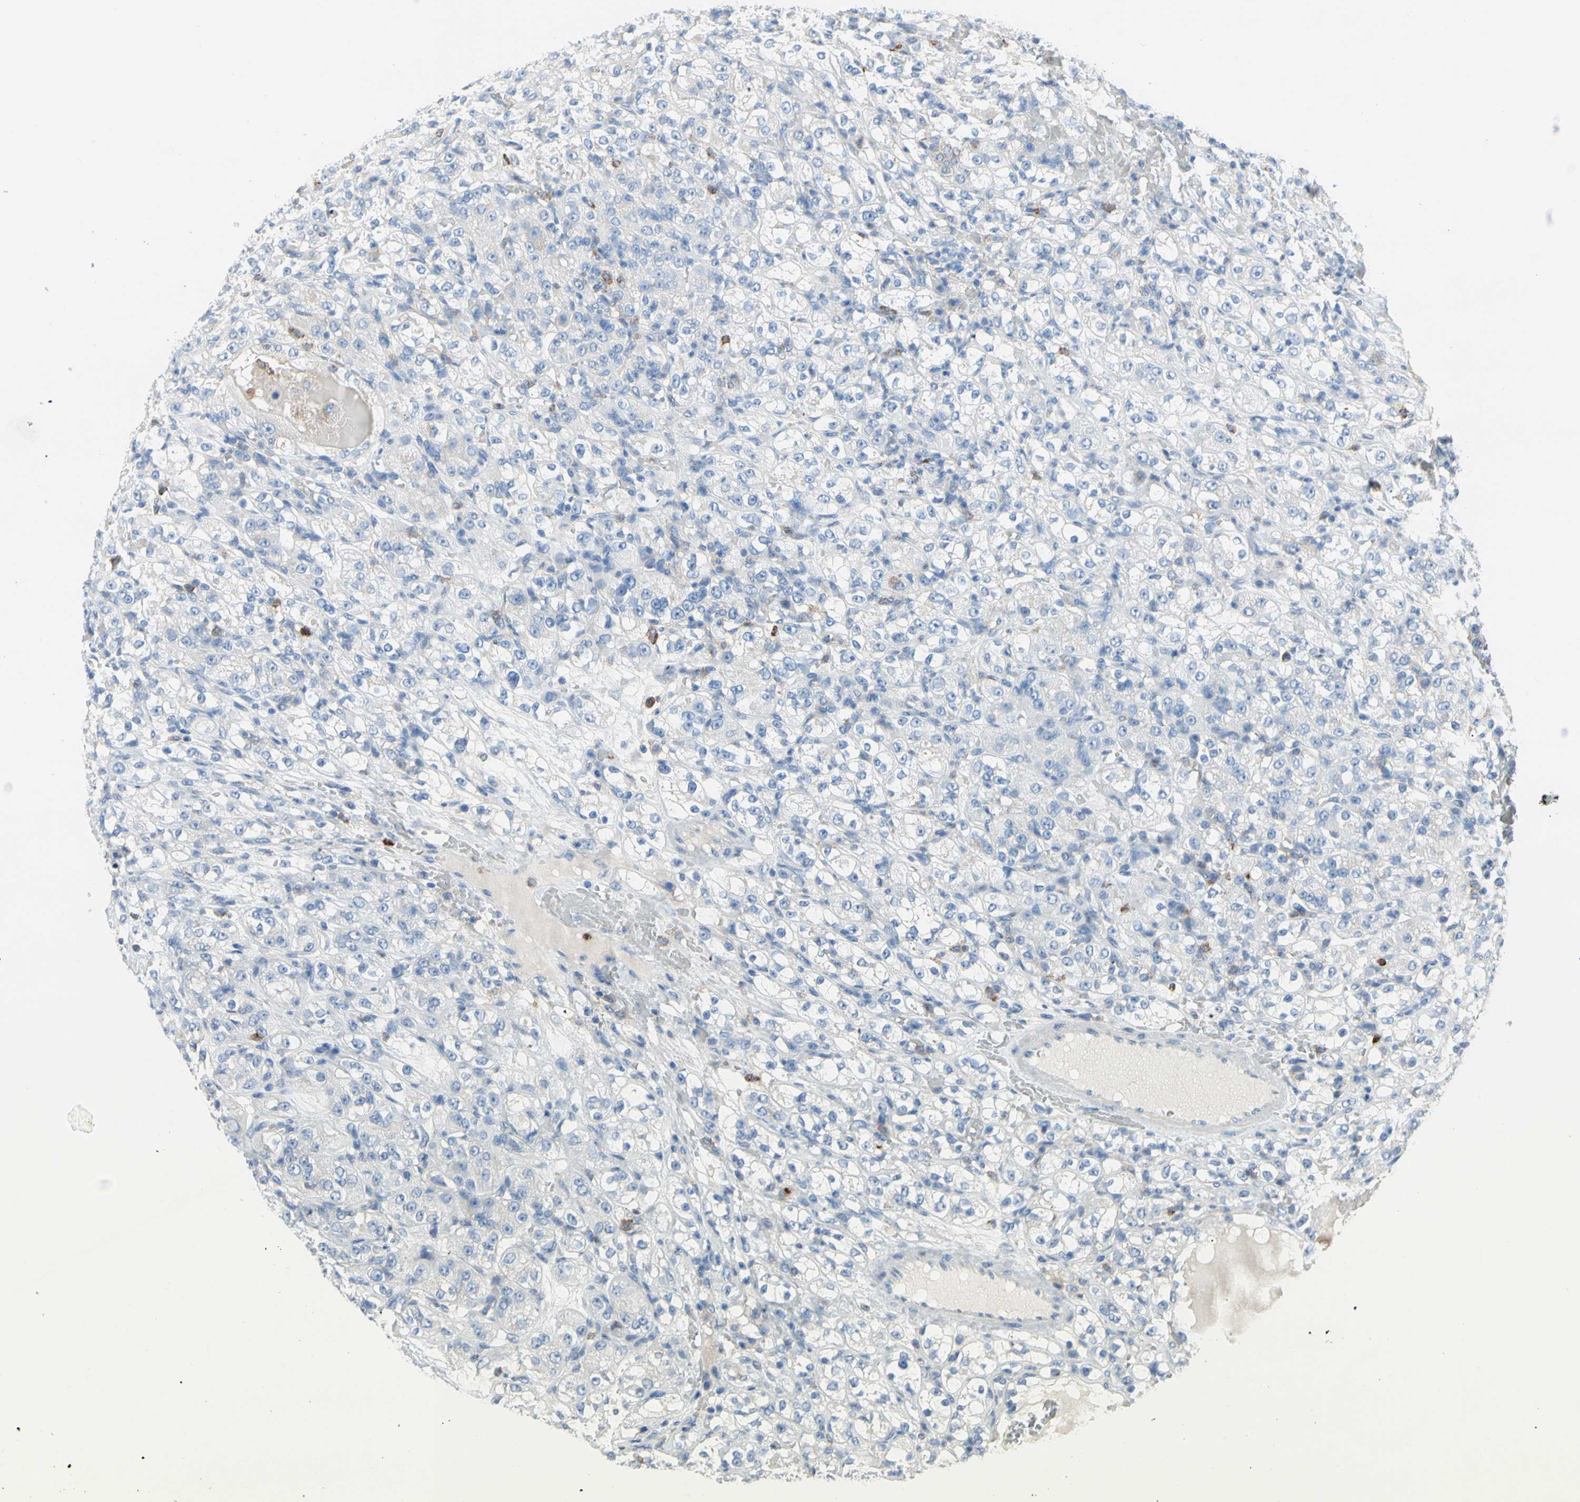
{"staining": {"intensity": "negative", "quantity": "none", "location": "none"}, "tissue": "renal cancer", "cell_type": "Tumor cells", "image_type": "cancer", "snomed": [{"axis": "morphology", "description": "Normal tissue, NOS"}, {"axis": "morphology", "description": "Adenocarcinoma, NOS"}, {"axis": "topography", "description": "Kidney"}], "caption": "Tumor cells show no significant expression in renal adenocarcinoma. Brightfield microscopy of immunohistochemistry (IHC) stained with DAB (3,3'-diaminobenzidine) (brown) and hematoxylin (blue), captured at high magnification.", "gene": "CLEC4A", "patient": {"sex": "male", "age": 61}}